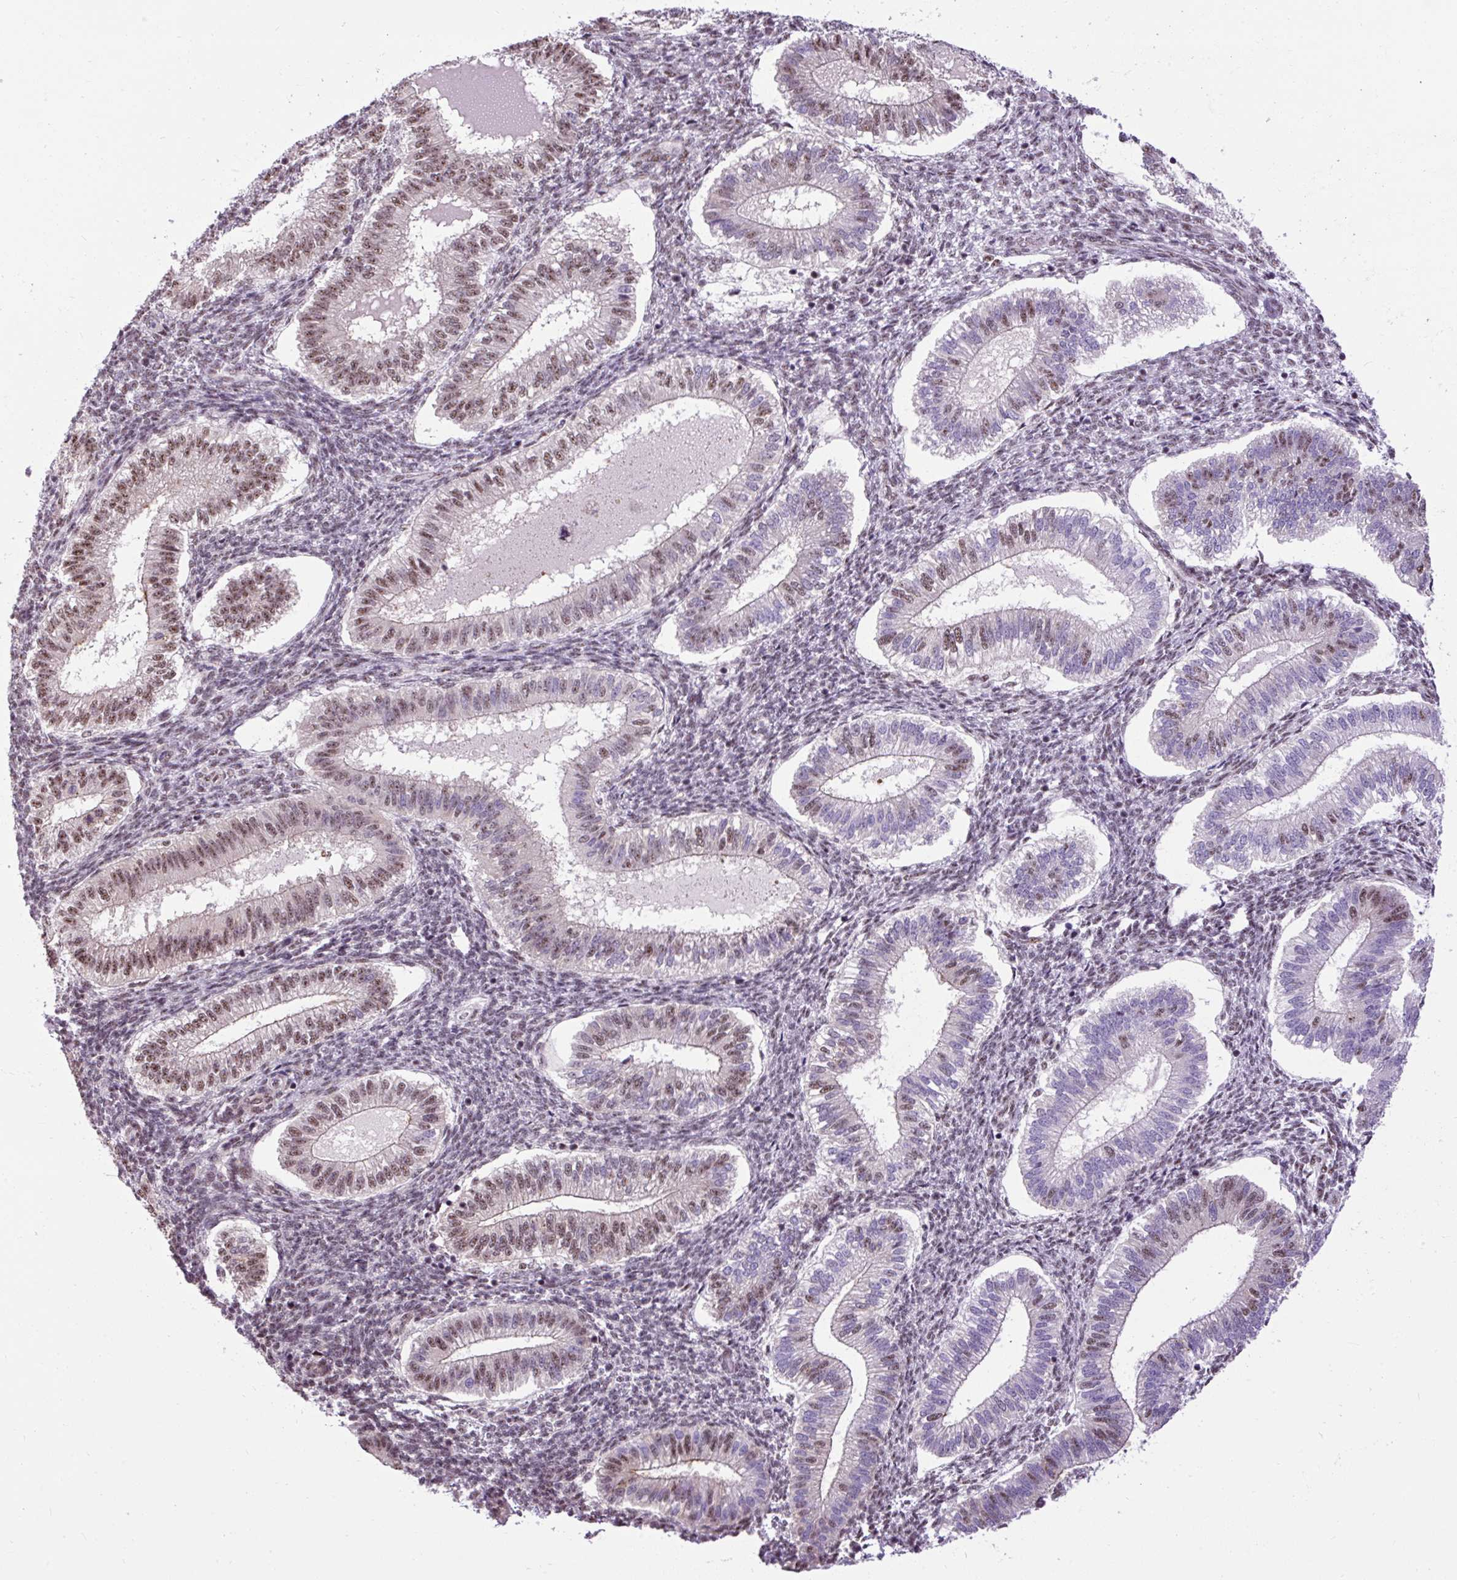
{"staining": {"intensity": "weak", "quantity": "25%-75%", "location": "nuclear"}, "tissue": "endometrium", "cell_type": "Cells in endometrial stroma", "image_type": "normal", "snomed": [{"axis": "morphology", "description": "Normal tissue, NOS"}, {"axis": "topography", "description": "Endometrium"}], "caption": "Immunohistochemistry micrograph of normal endometrium stained for a protein (brown), which shows low levels of weak nuclear staining in approximately 25%-75% of cells in endometrial stroma.", "gene": "SMC5", "patient": {"sex": "female", "age": 25}}